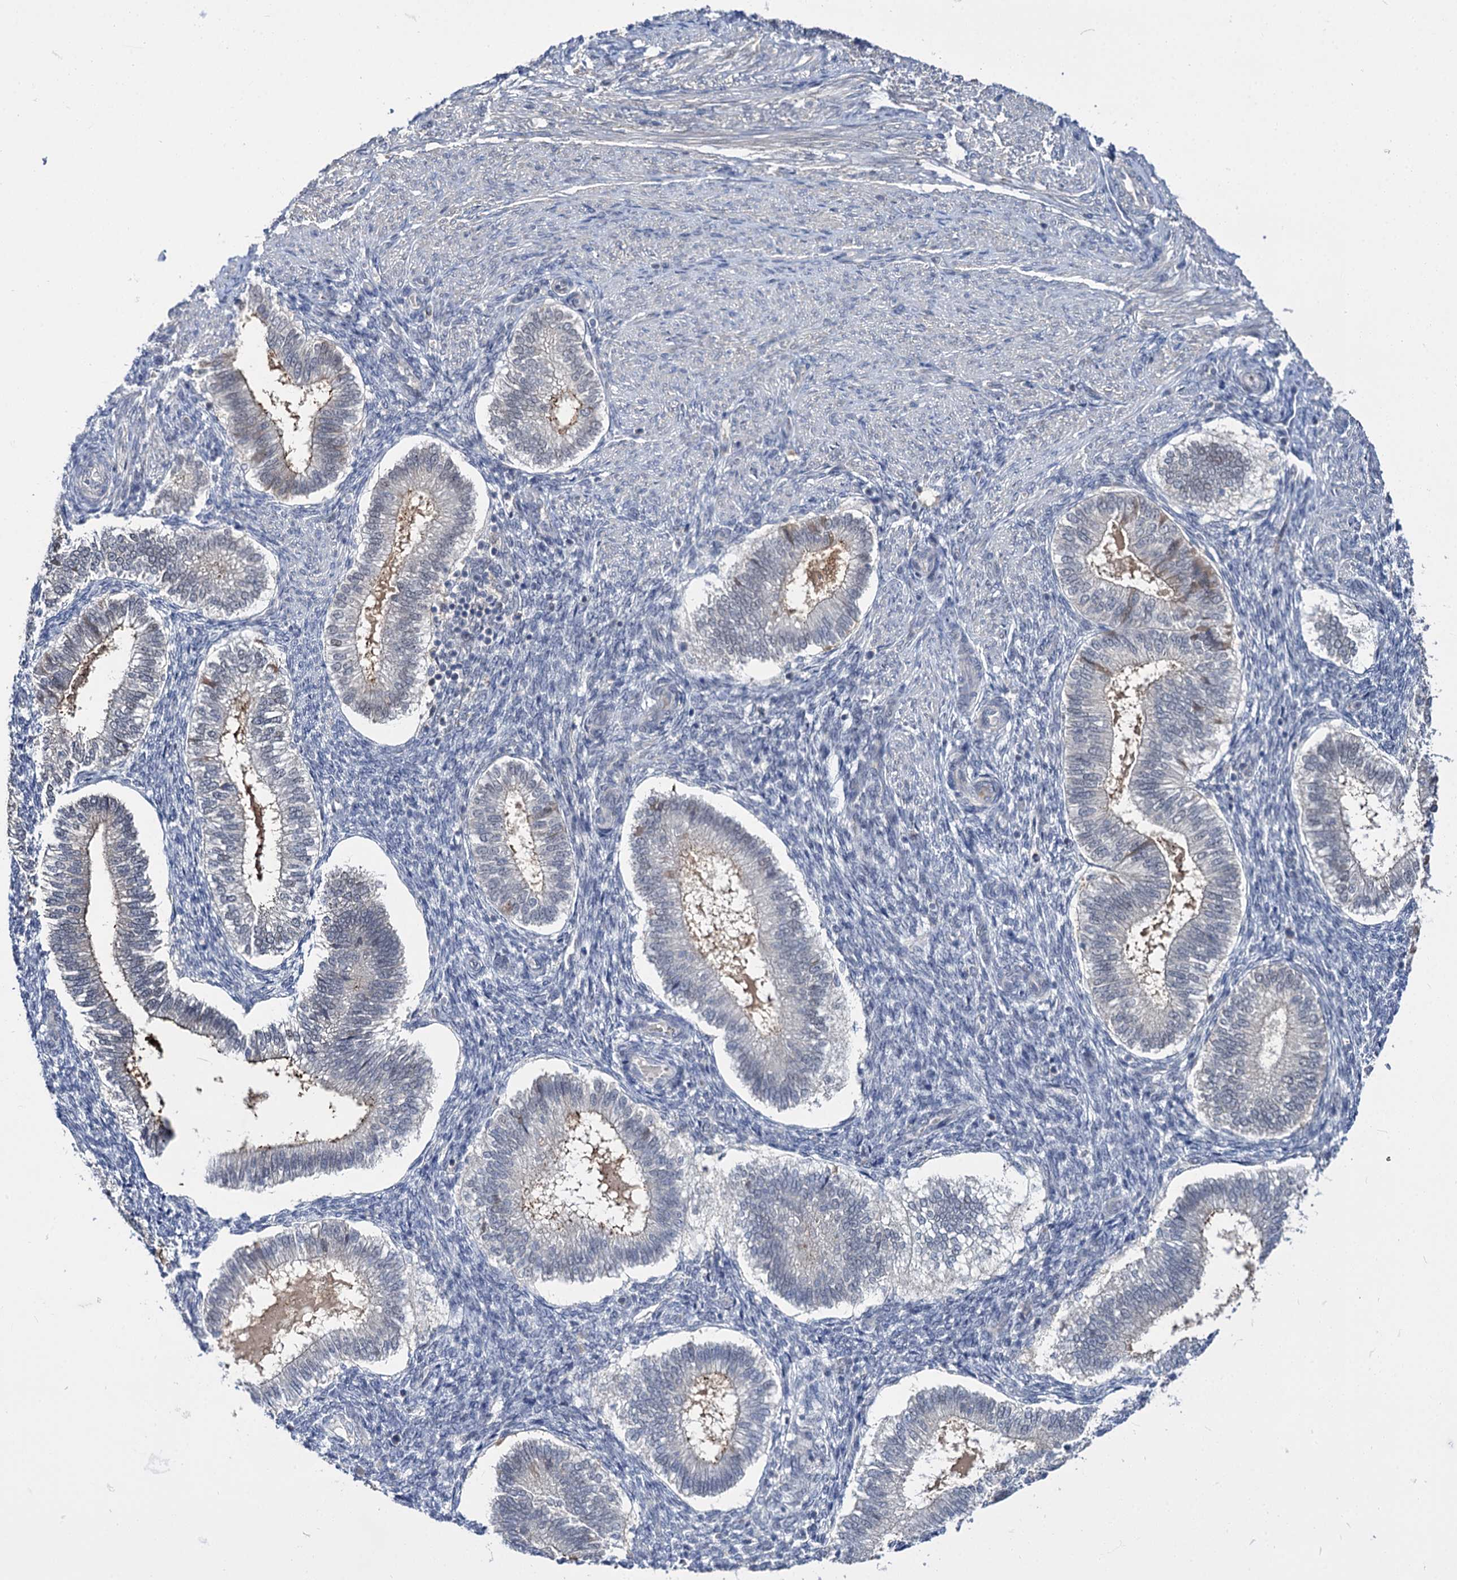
{"staining": {"intensity": "negative", "quantity": "none", "location": "none"}, "tissue": "endometrium", "cell_type": "Cells in endometrial stroma", "image_type": "normal", "snomed": [{"axis": "morphology", "description": "Normal tissue, NOS"}, {"axis": "topography", "description": "Endometrium"}], "caption": "IHC of unremarkable endometrium shows no positivity in cells in endometrial stroma. Nuclei are stained in blue.", "gene": "NEK10", "patient": {"sex": "female", "age": 25}}